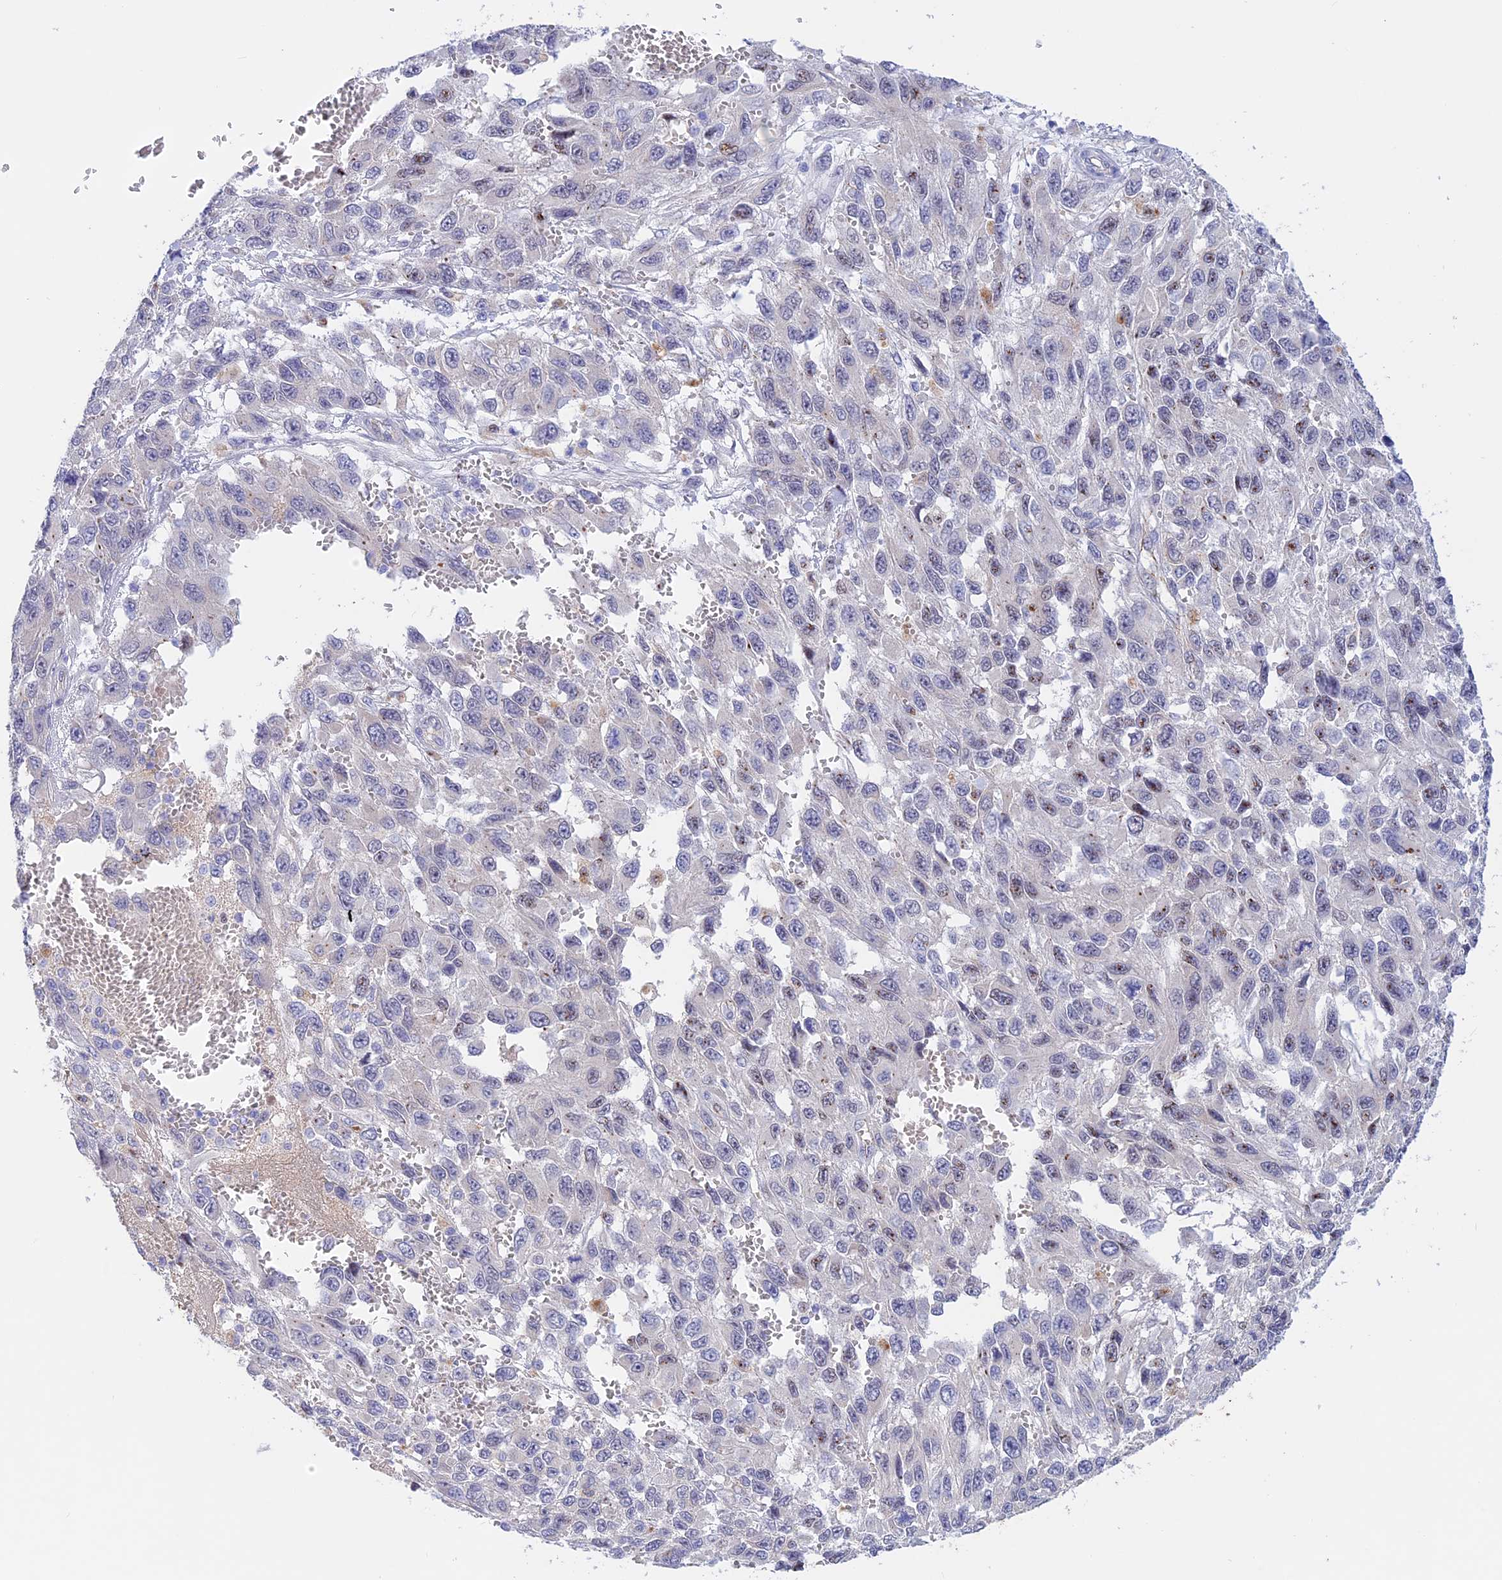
{"staining": {"intensity": "weak", "quantity": "<25%", "location": "nuclear"}, "tissue": "melanoma", "cell_type": "Tumor cells", "image_type": "cancer", "snomed": [{"axis": "morphology", "description": "Normal tissue, NOS"}, {"axis": "morphology", "description": "Malignant melanoma, NOS"}, {"axis": "topography", "description": "Skin"}], "caption": "A histopathology image of malignant melanoma stained for a protein exhibits no brown staining in tumor cells. (DAB IHC visualized using brightfield microscopy, high magnification).", "gene": "GK5", "patient": {"sex": "female", "age": 96}}